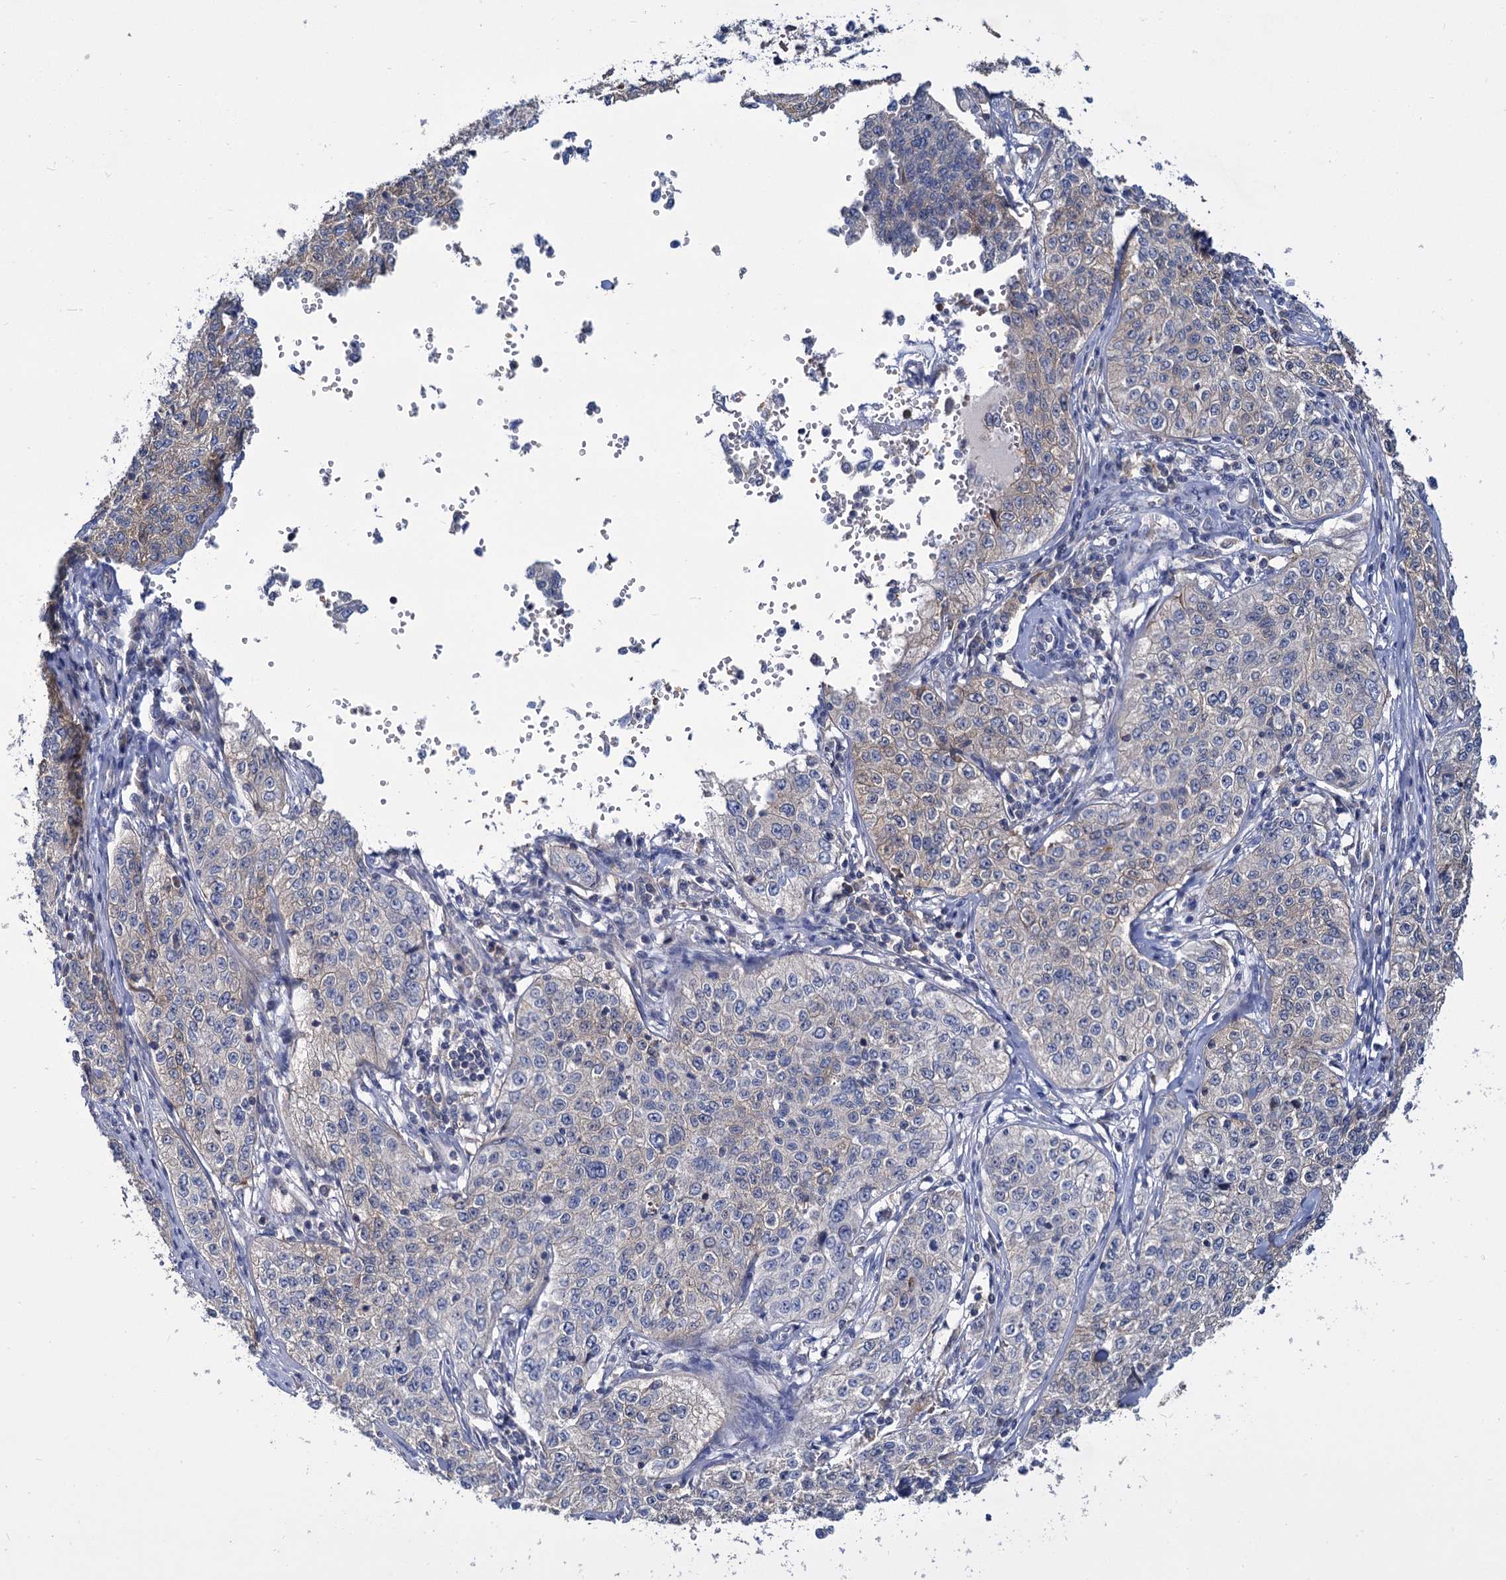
{"staining": {"intensity": "negative", "quantity": "none", "location": "none"}, "tissue": "cervical cancer", "cell_type": "Tumor cells", "image_type": "cancer", "snomed": [{"axis": "morphology", "description": "Squamous cell carcinoma, NOS"}, {"axis": "topography", "description": "Cervix"}], "caption": "Histopathology image shows no significant protein expression in tumor cells of cervical cancer (squamous cell carcinoma).", "gene": "GCLC", "patient": {"sex": "female", "age": 35}}